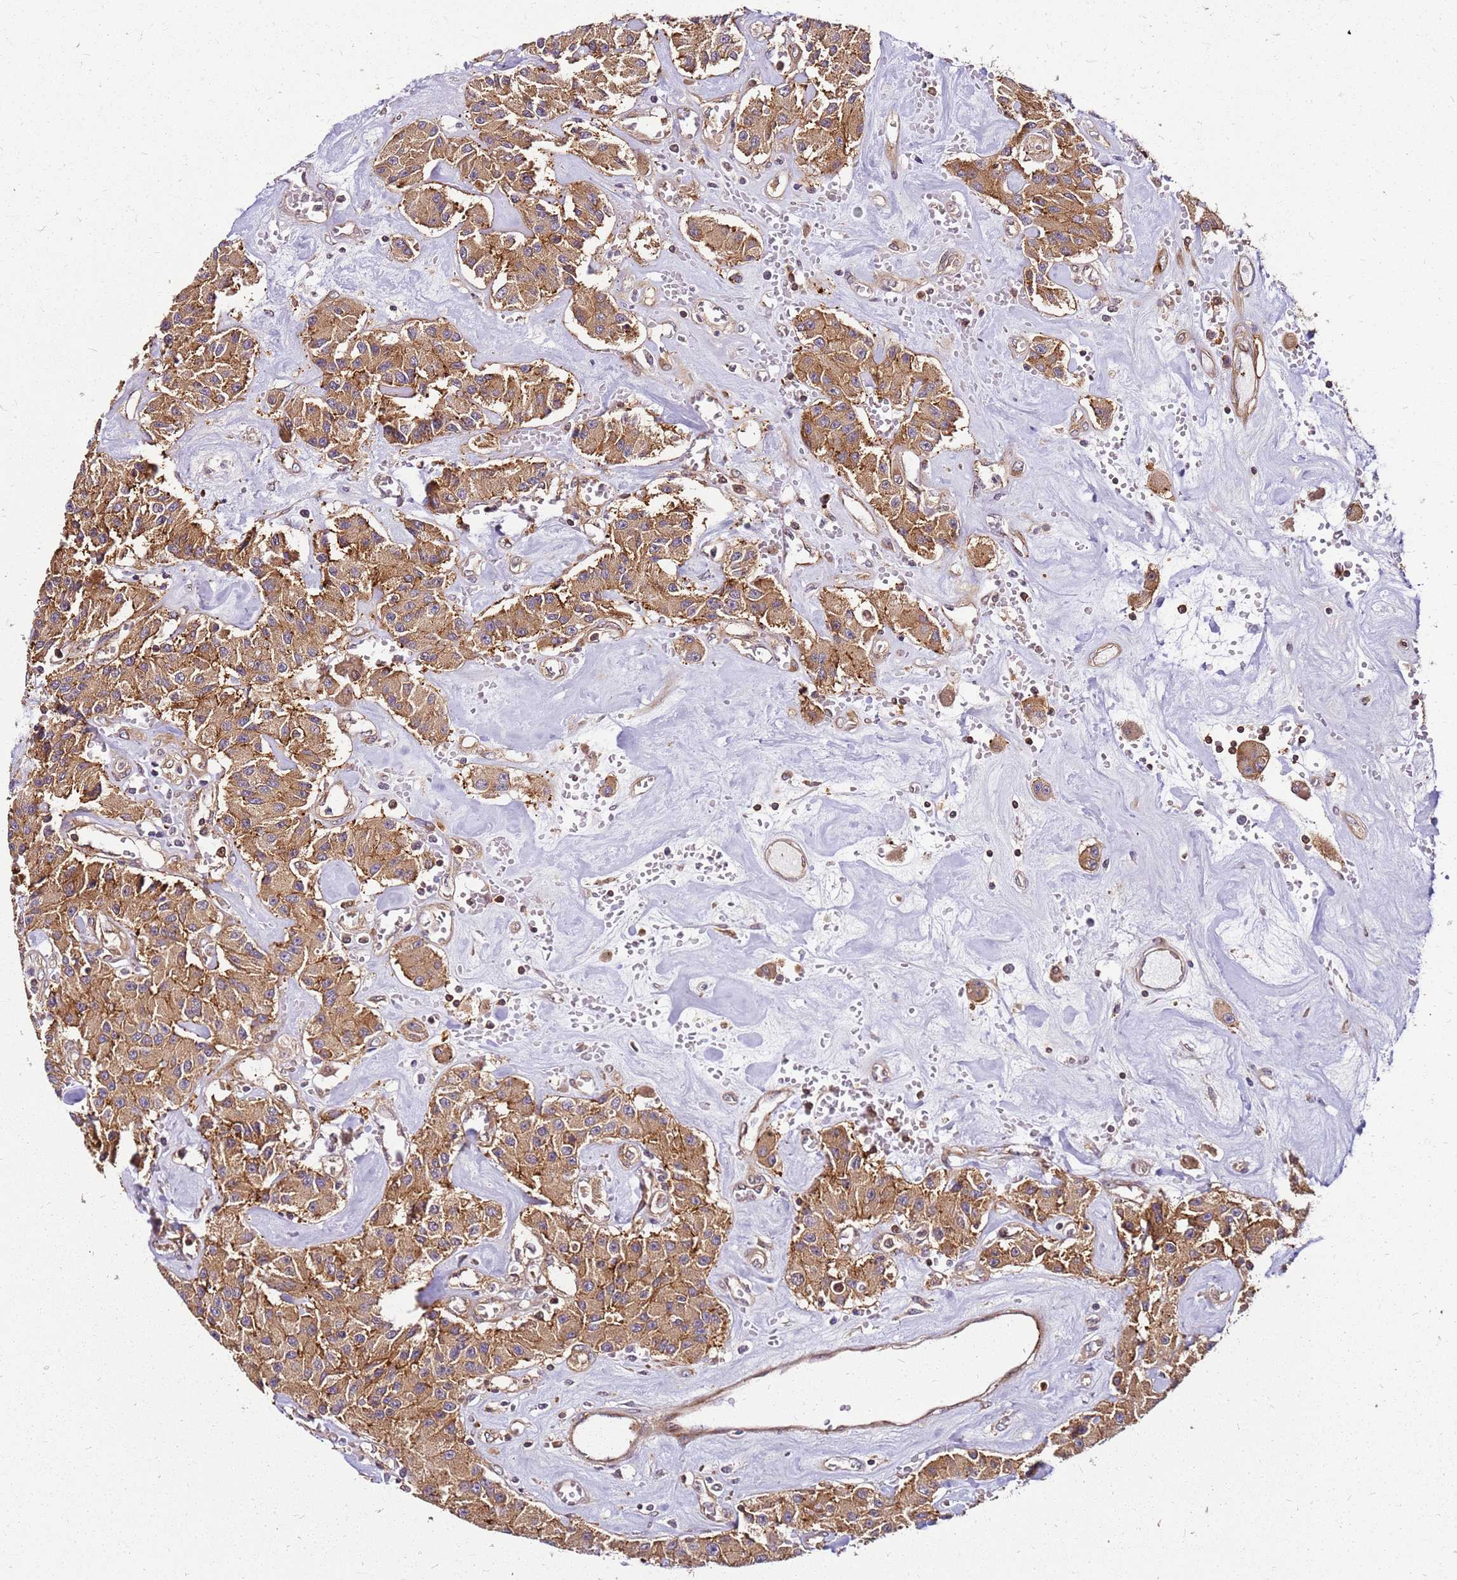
{"staining": {"intensity": "moderate", "quantity": ">75%", "location": "cytoplasmic/membranous"}, "tissue": "carcinoid", "cell_type": "Tumor cells", "image_type": "cancer", "snomed": [{"axis": "morphology", "description": "Carcinoid, malignant, NOS"}, {"axis": "topography", "description": "Pancreas"}], "caption": "Carcinoid tissue displays moderate cytoplasmic/membranous positivity in approximately >75% of tumor cells Using DAB (brown) and hematoxylin (blue) stains, captured at high magnification using brightfield microscopy.", "gene": "PIH1D1", "patient": {"sex": "male", "age": 41}}